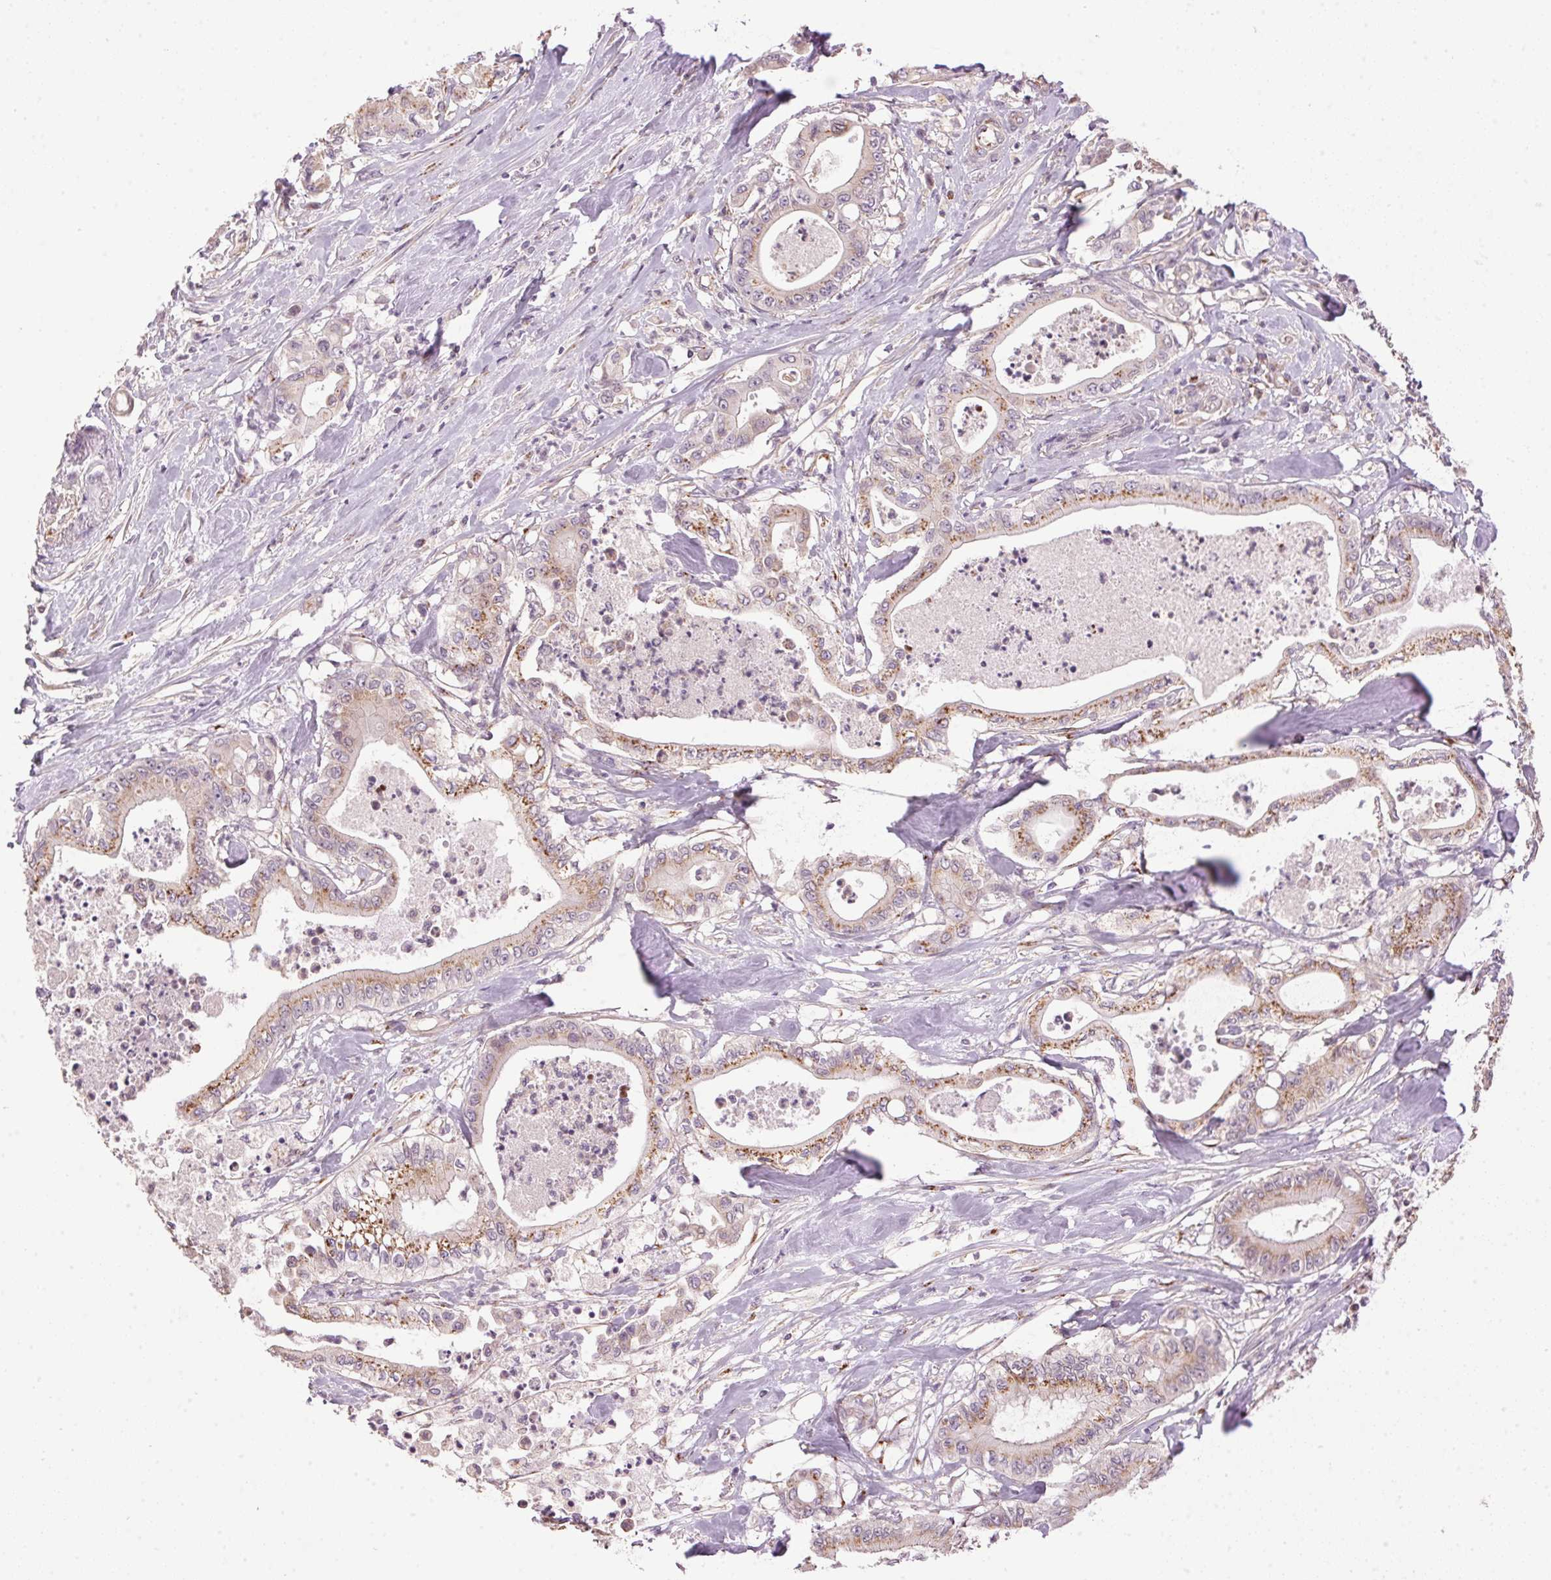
{"staining": {"intensity": "moderate", "quantity": "25%-75%", "location": "cytoplasmic/membranous"}, "tissue": "pancreatic cancer", "cell_type": "Tumor cells", "image_type": "cancer", "snomed": [{"axis": "morphology", "description": "Adenocarcinoma, NOS"}, {"axis": "topography", "description": "Pancreas"}], "caption": "The immunohistochemical stain shows moderate cytoplasmic/membranous positivity in tumor cells of adenocarcinoma (pancreatic) tissue.", "gene": "GOLPH3", "patient": {"sex": "male", "age": 71}}